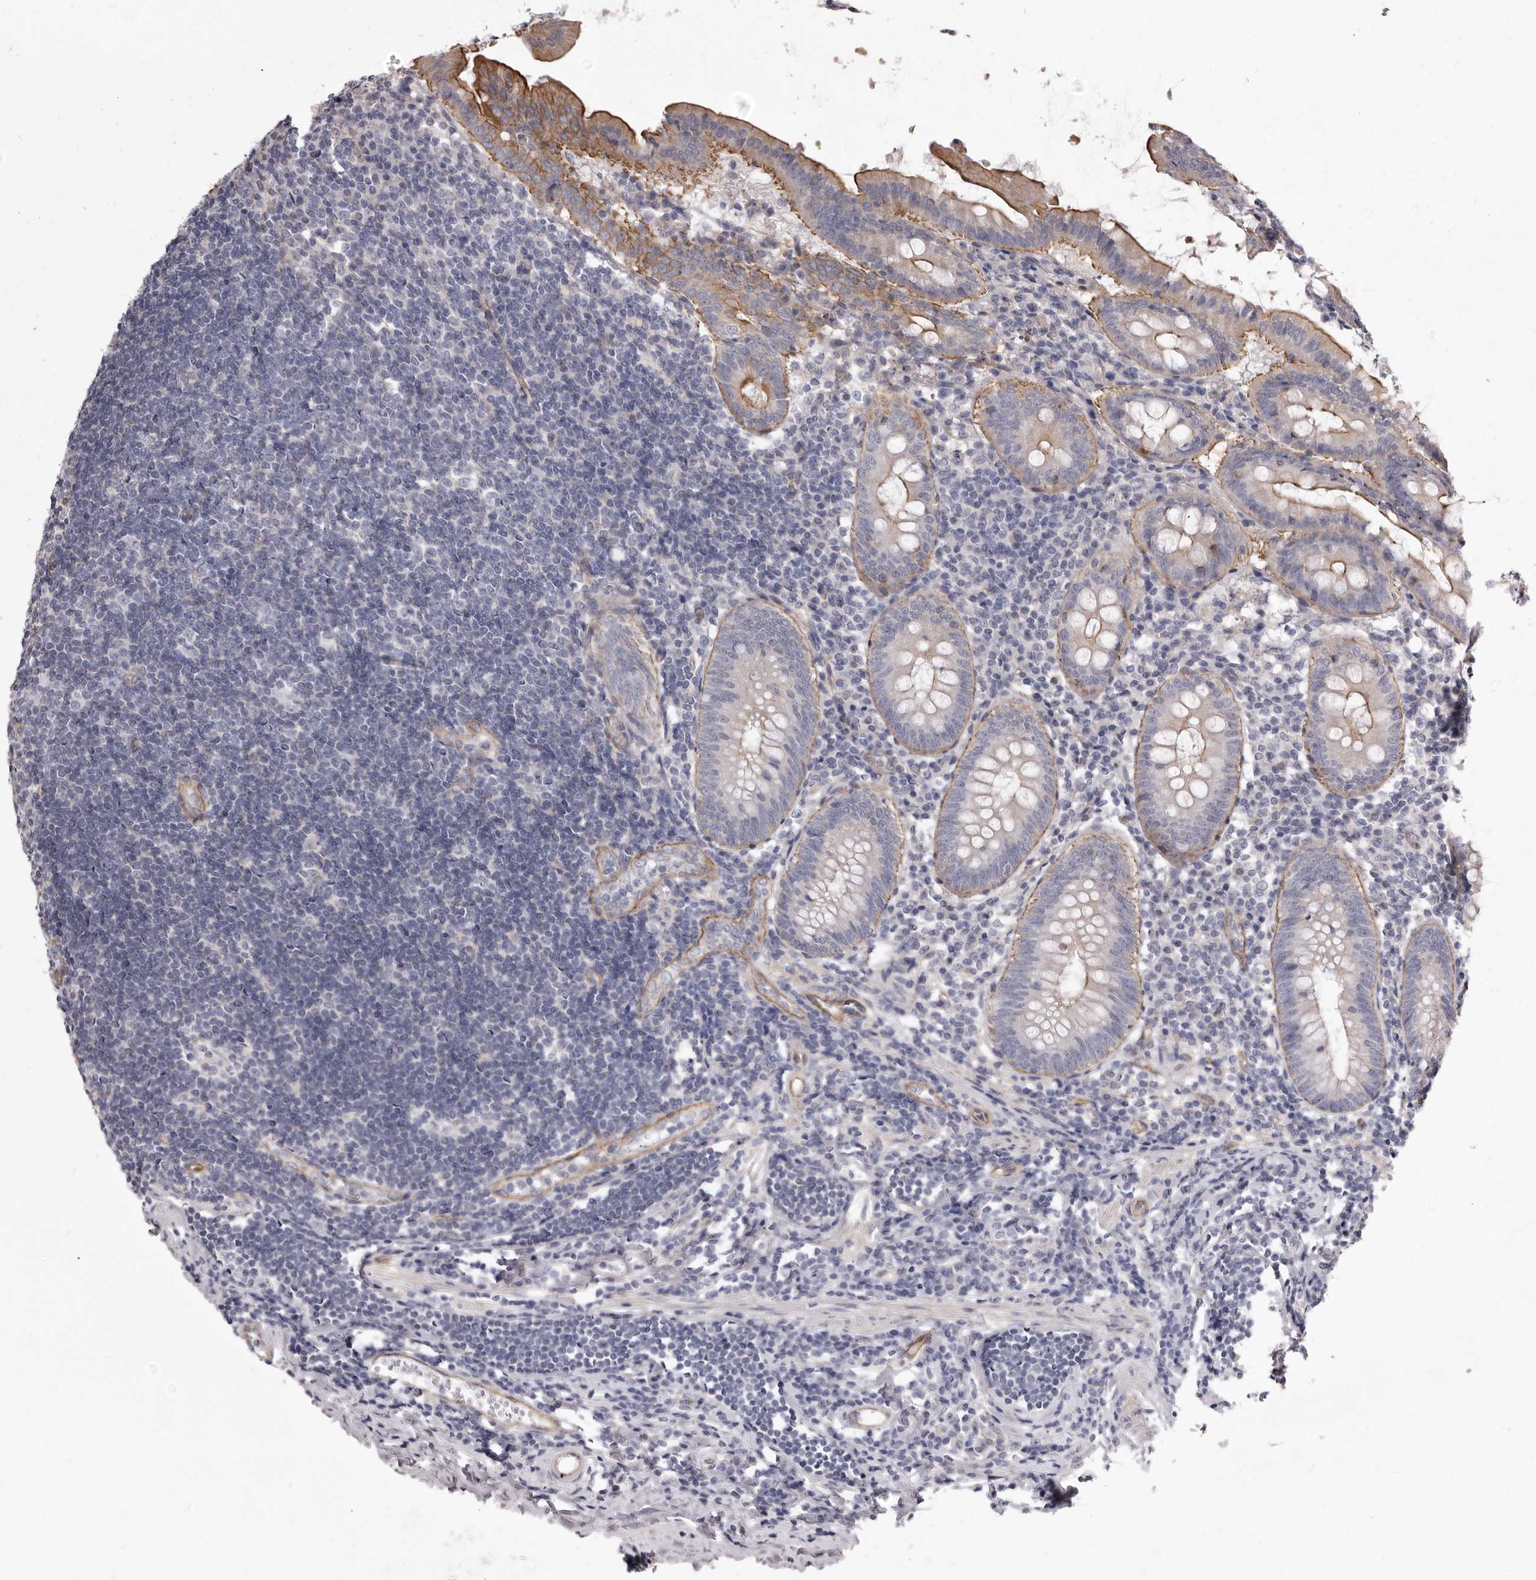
{"staining": {"intensity": "moderate", "quantity": "25%-75%", "location": "cytoplasmic/membranous"}, "tissue": "appendix", "cell_type": "Glandular cells", "image_type": "normal", "snomed": [{"axis": "morphology", "description": "Normal tissue, NOS"}, {"axis": "topography", "description": "Appendix"}], "caption": "Immunohistochemistry (IHC) photomicrograph of benign appendix: human appendix stained using immunohistochemistry (IHC) exhibits medium levels of moderate protein expression localized specifically in the cytoplasmic/membranous of glandular cells, appearing as a cytoplasmic/membranous brown color.", "gene": "P2RX6", "patient": {"sex": "female", "age": 54}}